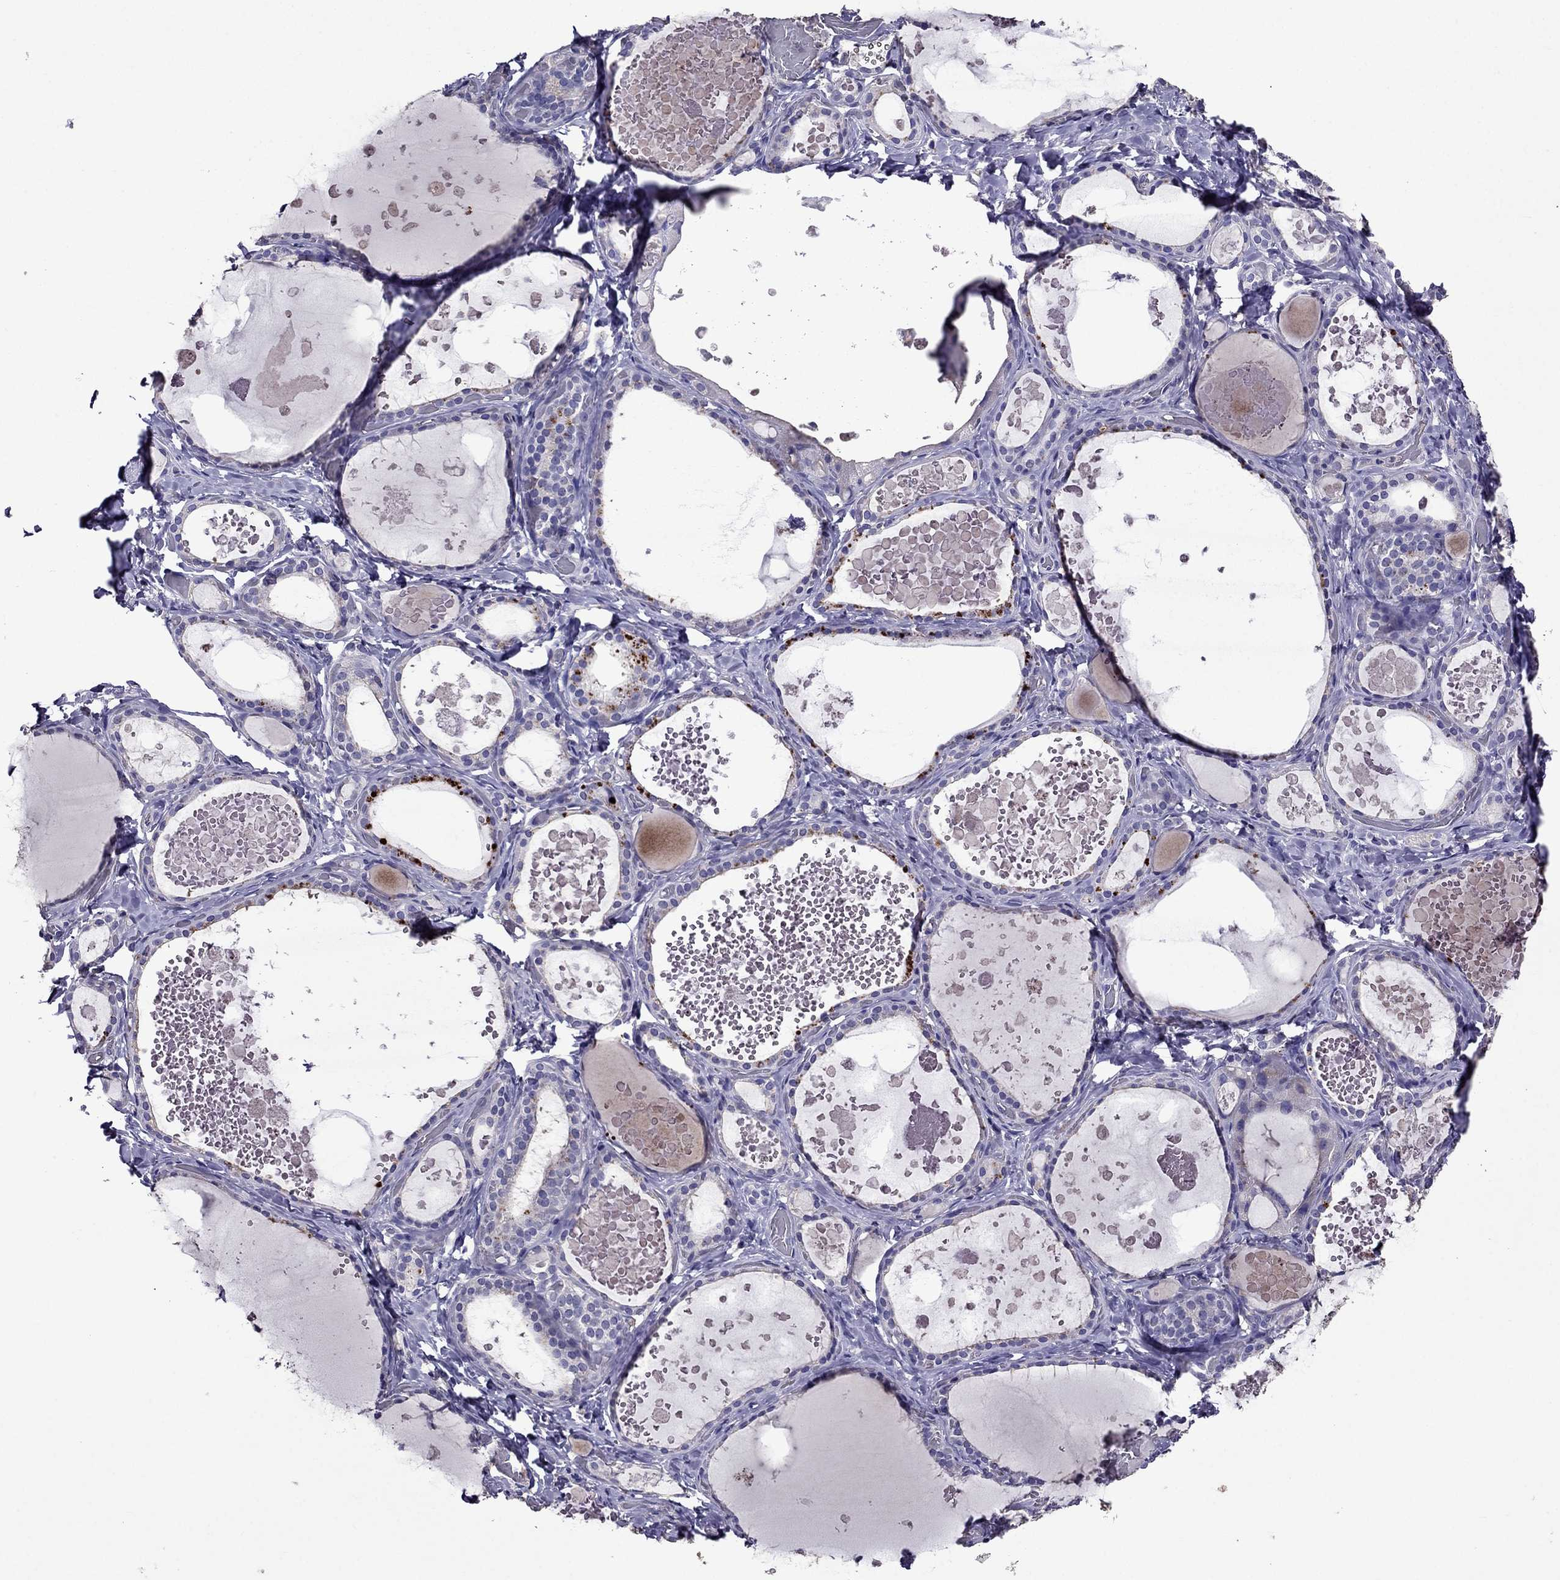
{"staining": {"intensity": "negative", "quantity": "none", "location": "none"}, "tissue": "thyroid gland", "cell_type": "Glandular cells", "image_type": "normal", "snomed": [{"axis": "morphology", "description": "Normal tissue, NOS"}, {"axis": "topography", "description": "Thyroid gland"}], "caption": "IHC of normal human thyroid gland demonstrates no staining in glandular cells. Nuclei are stained in blue.", "gene": "NKX3", "patient": {"sex": "female", "age": 56}}